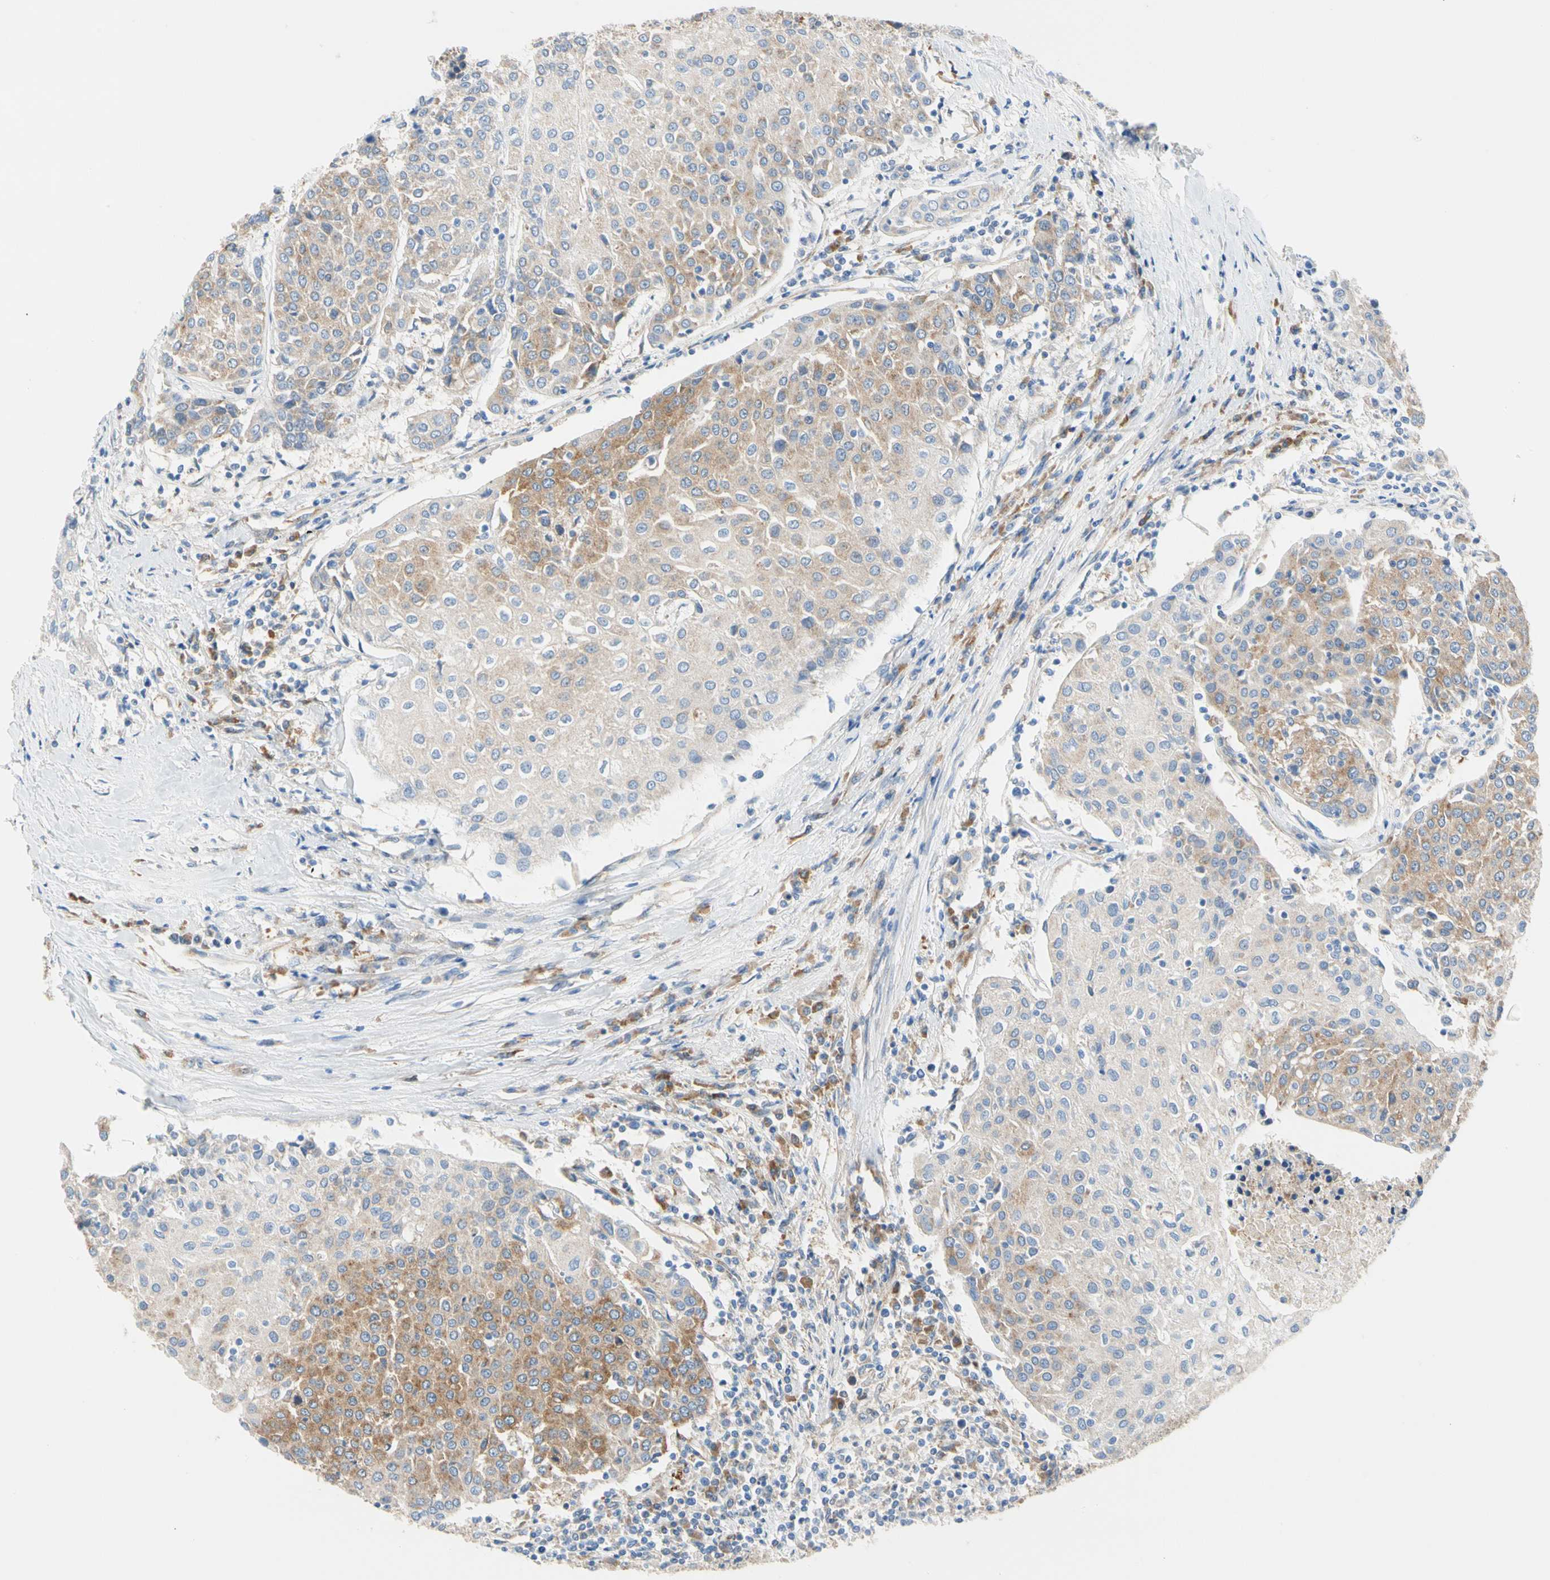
{"staining": {"intensity": "moderate", "quantity": ">75%", "location": "cytoplasmic/membranous"}, "tissue": "urothelial cancer", "cell_type": "Tumor cells", "image_type": "cancer", "snomed": [{"axis": "morphology", "description": "Urothelial carcinoma, High grade"}, {"axis": "topography", "description": "Urinary bladder"}], "caption": "Tumor cells show medium levels of moderate cytoplasmic/membranous expression in approximately >75% of cells in human urothelial cancer.", "gene": "GPHN", "patient": {"sex": "female", "age": 85}}